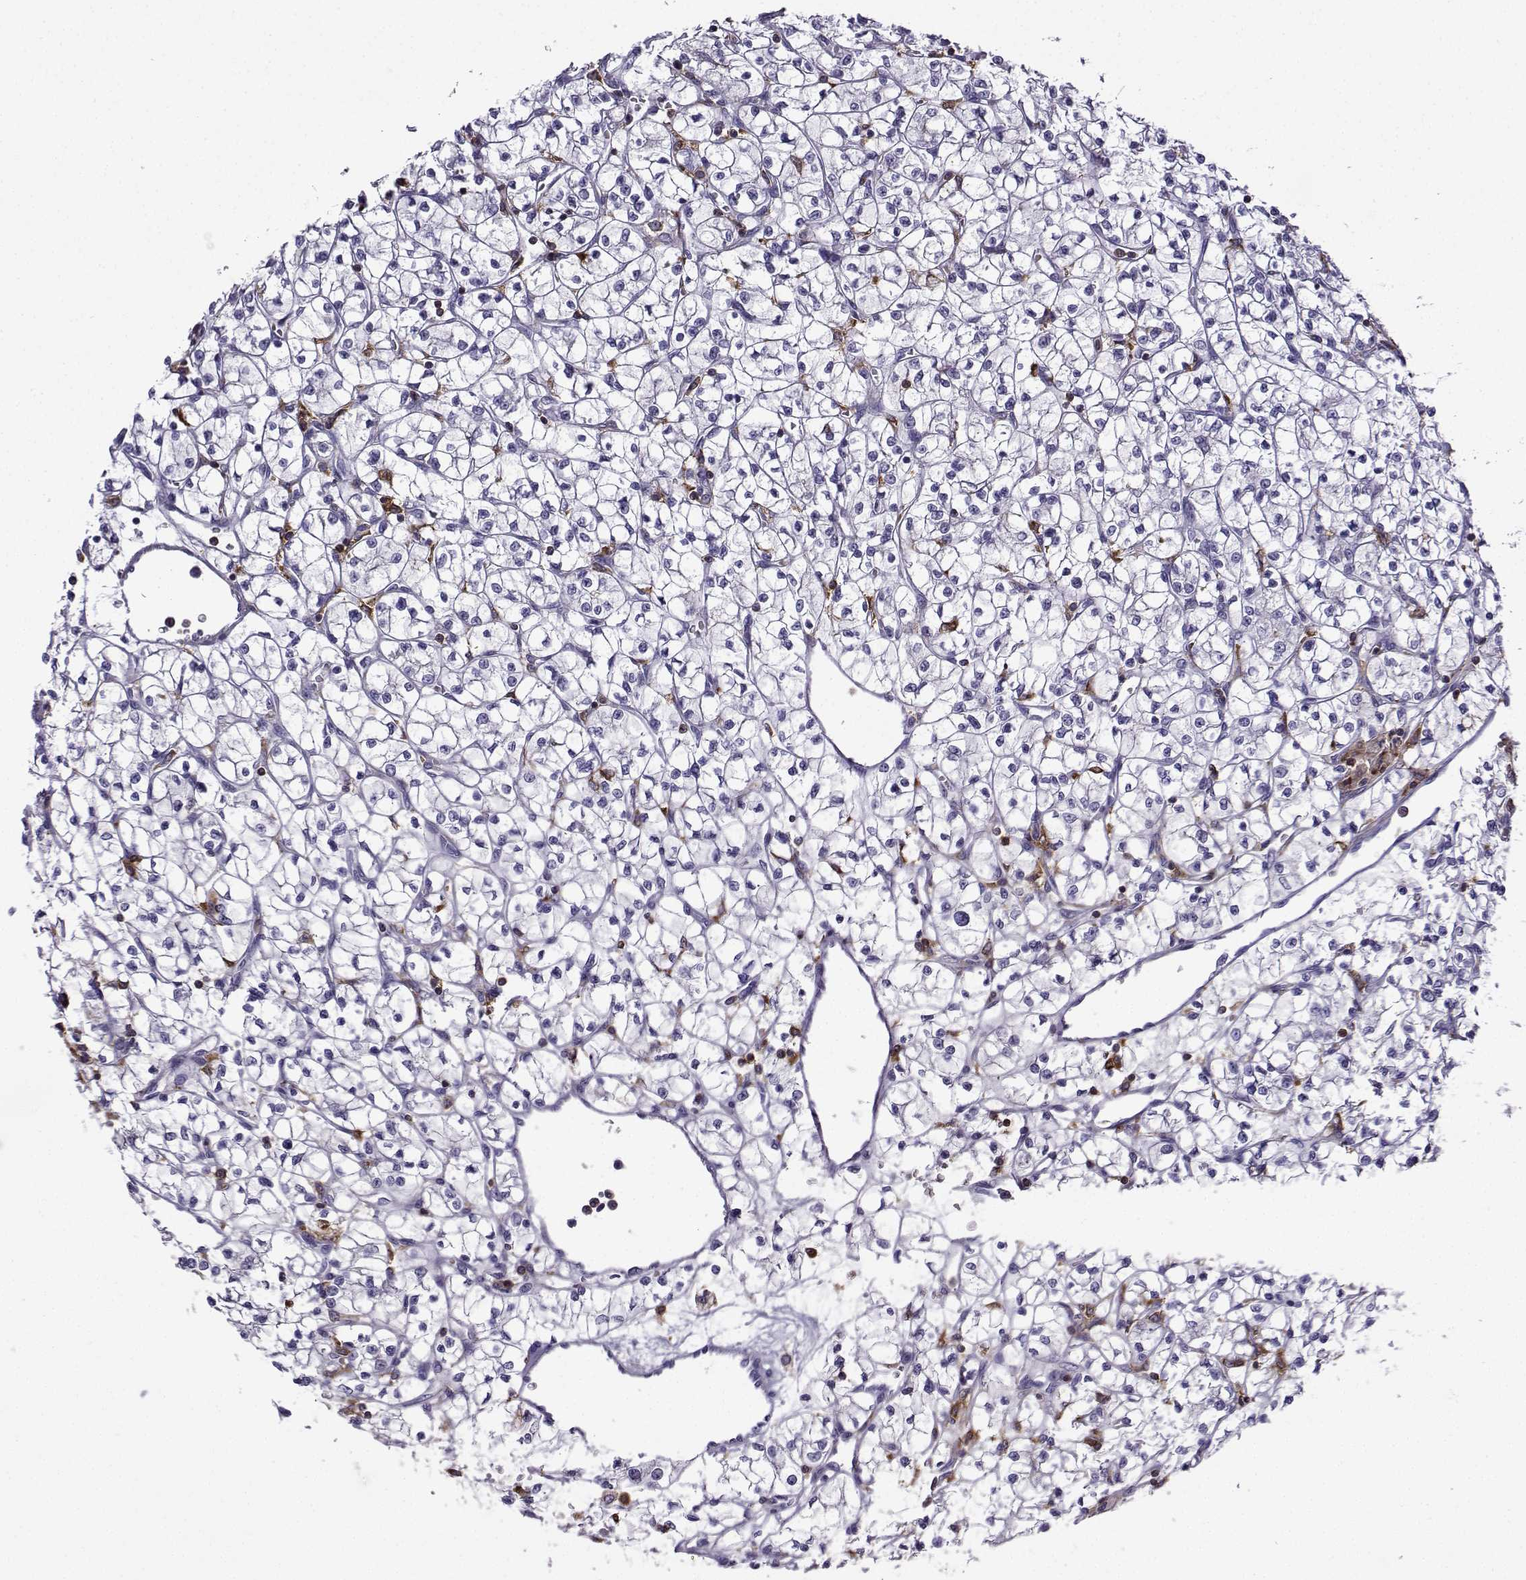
{"staining": {"intensity": "negative", "quantity": "none", "location": "none"}, "tissue": "renal cancer", "cell_type": "Tumor cells", "image_type": "cancer", "snomed": [{"axis": "morphology", "description": "Adenocarcinoma, NOS"}, {"axis": "topography", "description": "Kidney"}], "caption": "This image is of adenocarcinoma (renal) stained with IHC to label a protein in brown with the nuclei are counter-stained blue. There is no staining in tumor cells. Brightfield microscopy of IHC stained with DAB (brown) and hematoxylin (blue), captured at high magnification.", "gene": "DOCK10", "patient": {"sex": "female", "age": 64}}